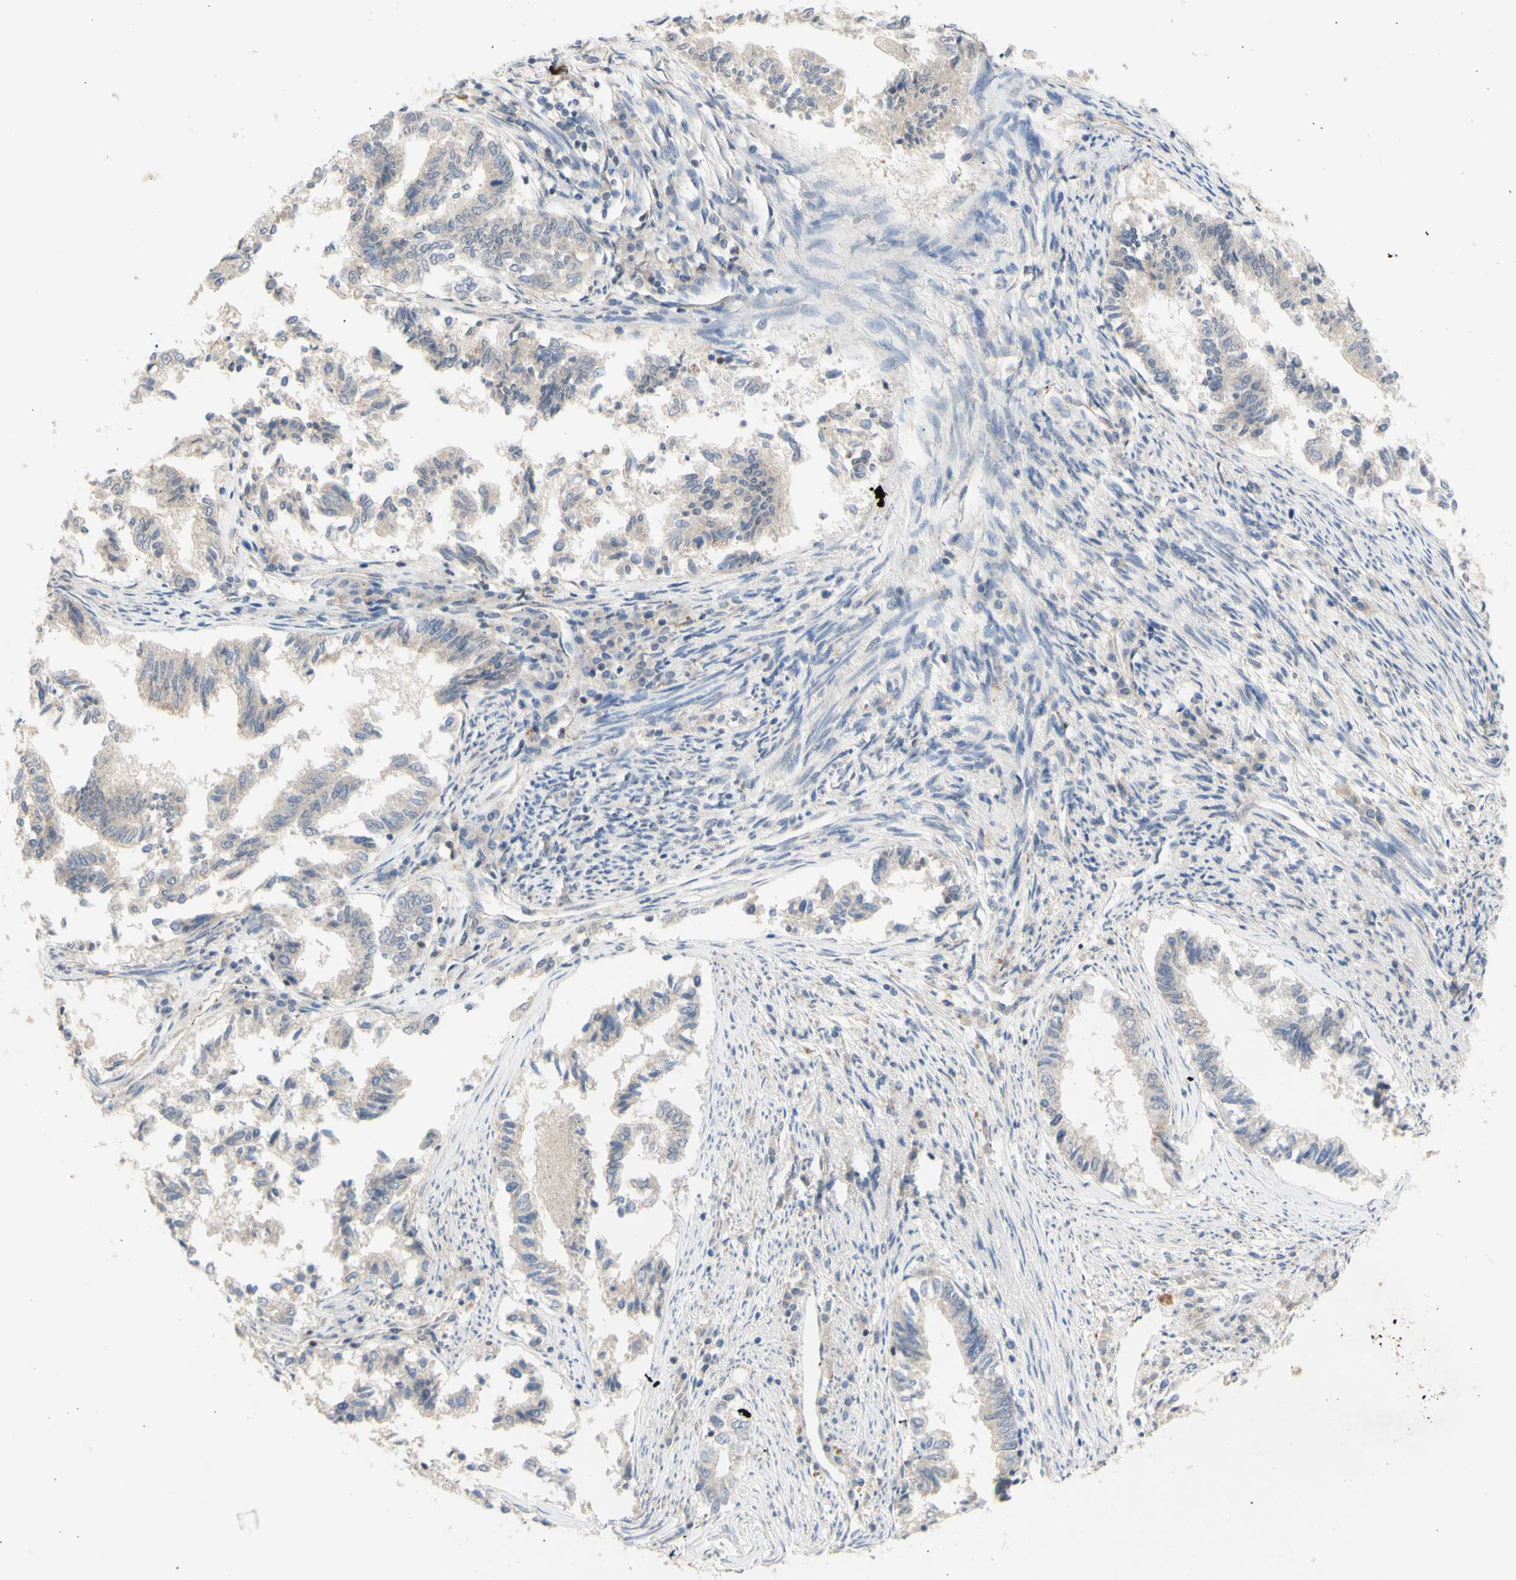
{"staining": {"intensity": "negative", "quantity": "none", "location": "none"}, "tissue": "endometrial cancer", "cell_type": "Tumor cells", "image_type": "cancer", "snomed": [{"axis": "morphology", "description": "Necrosis, NOS"}, {"axis": "morphology", "description": "Adenocarcinoma, NOS"}, {"axis": "topography", "description": "Endometrium"}], "caption": "Immunohistochemistry (IHC) image of neoplastic tissue: human endometrial adenocarcinoma stained with DAB displays no significant protein positivity in tumor cells.", "gene": "NLRP1", "patient": {"sex": "female", "age": 79}}